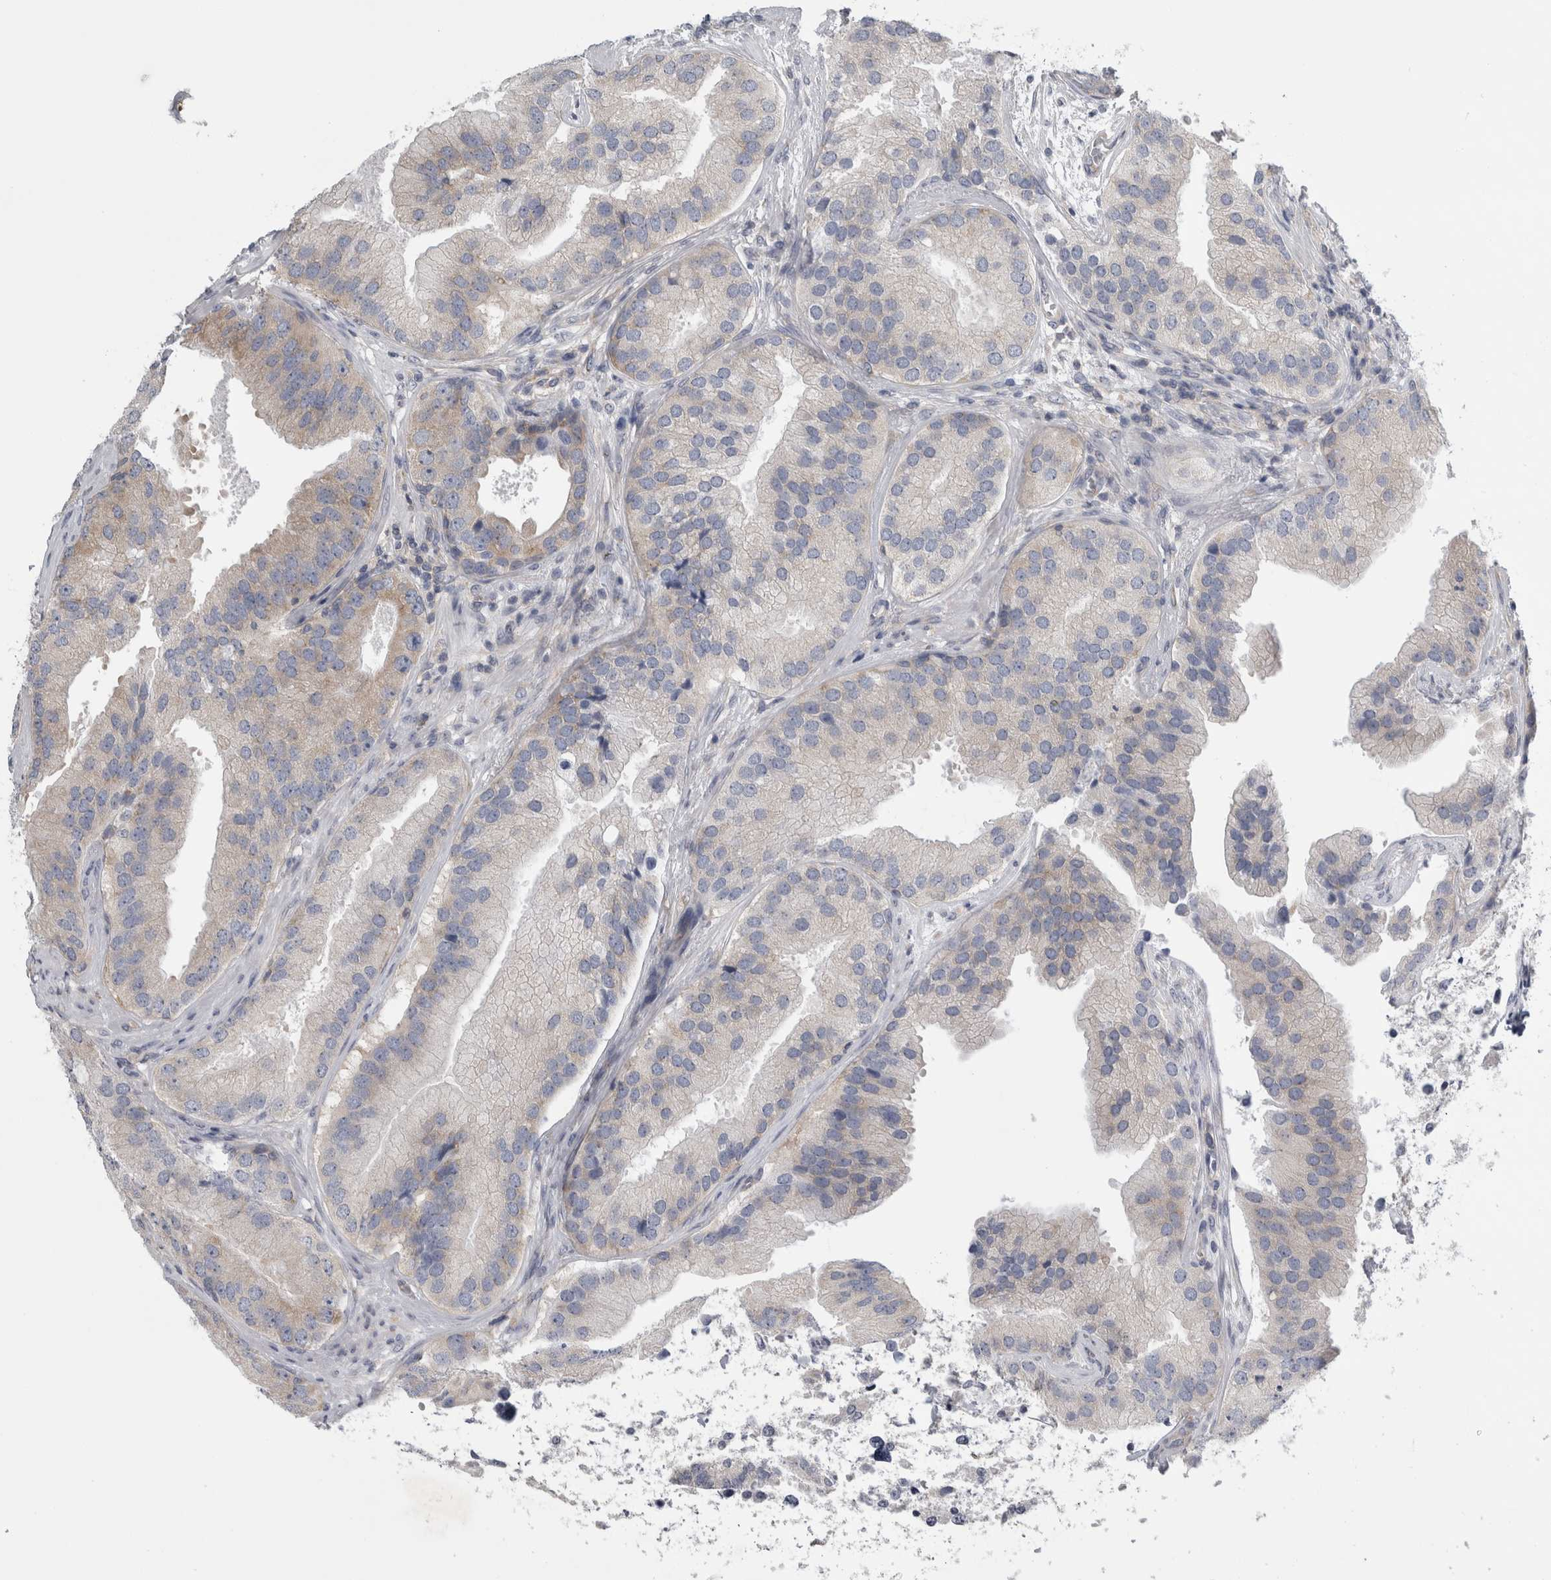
{"staining": {"intensity": "weak", "quantity": "25%-75%", "location": "cytoplasmic/membranous"}, "tissue": "prostate cancer", "cell_type": "Tumor cells", "image_type": "cancer", "snomed": [{"axis": "morphology", "description": "Adenocarcinoma, High grade"}, {"axis": "topography", "description": "Prostate"}], "caption": "Brown immunohistochemical staining in human prostate adenocarcinoma (high-grade) displays weak cytoplasmic/membranous positivity in approximately 25%-75% of tumor cells. Immunohistochemistry (ihc) stains the protein of interest in brown and the nuclei are stained blue.", "gene": "PRRC2C", "patient": {"sex": "male", "age": 70}}